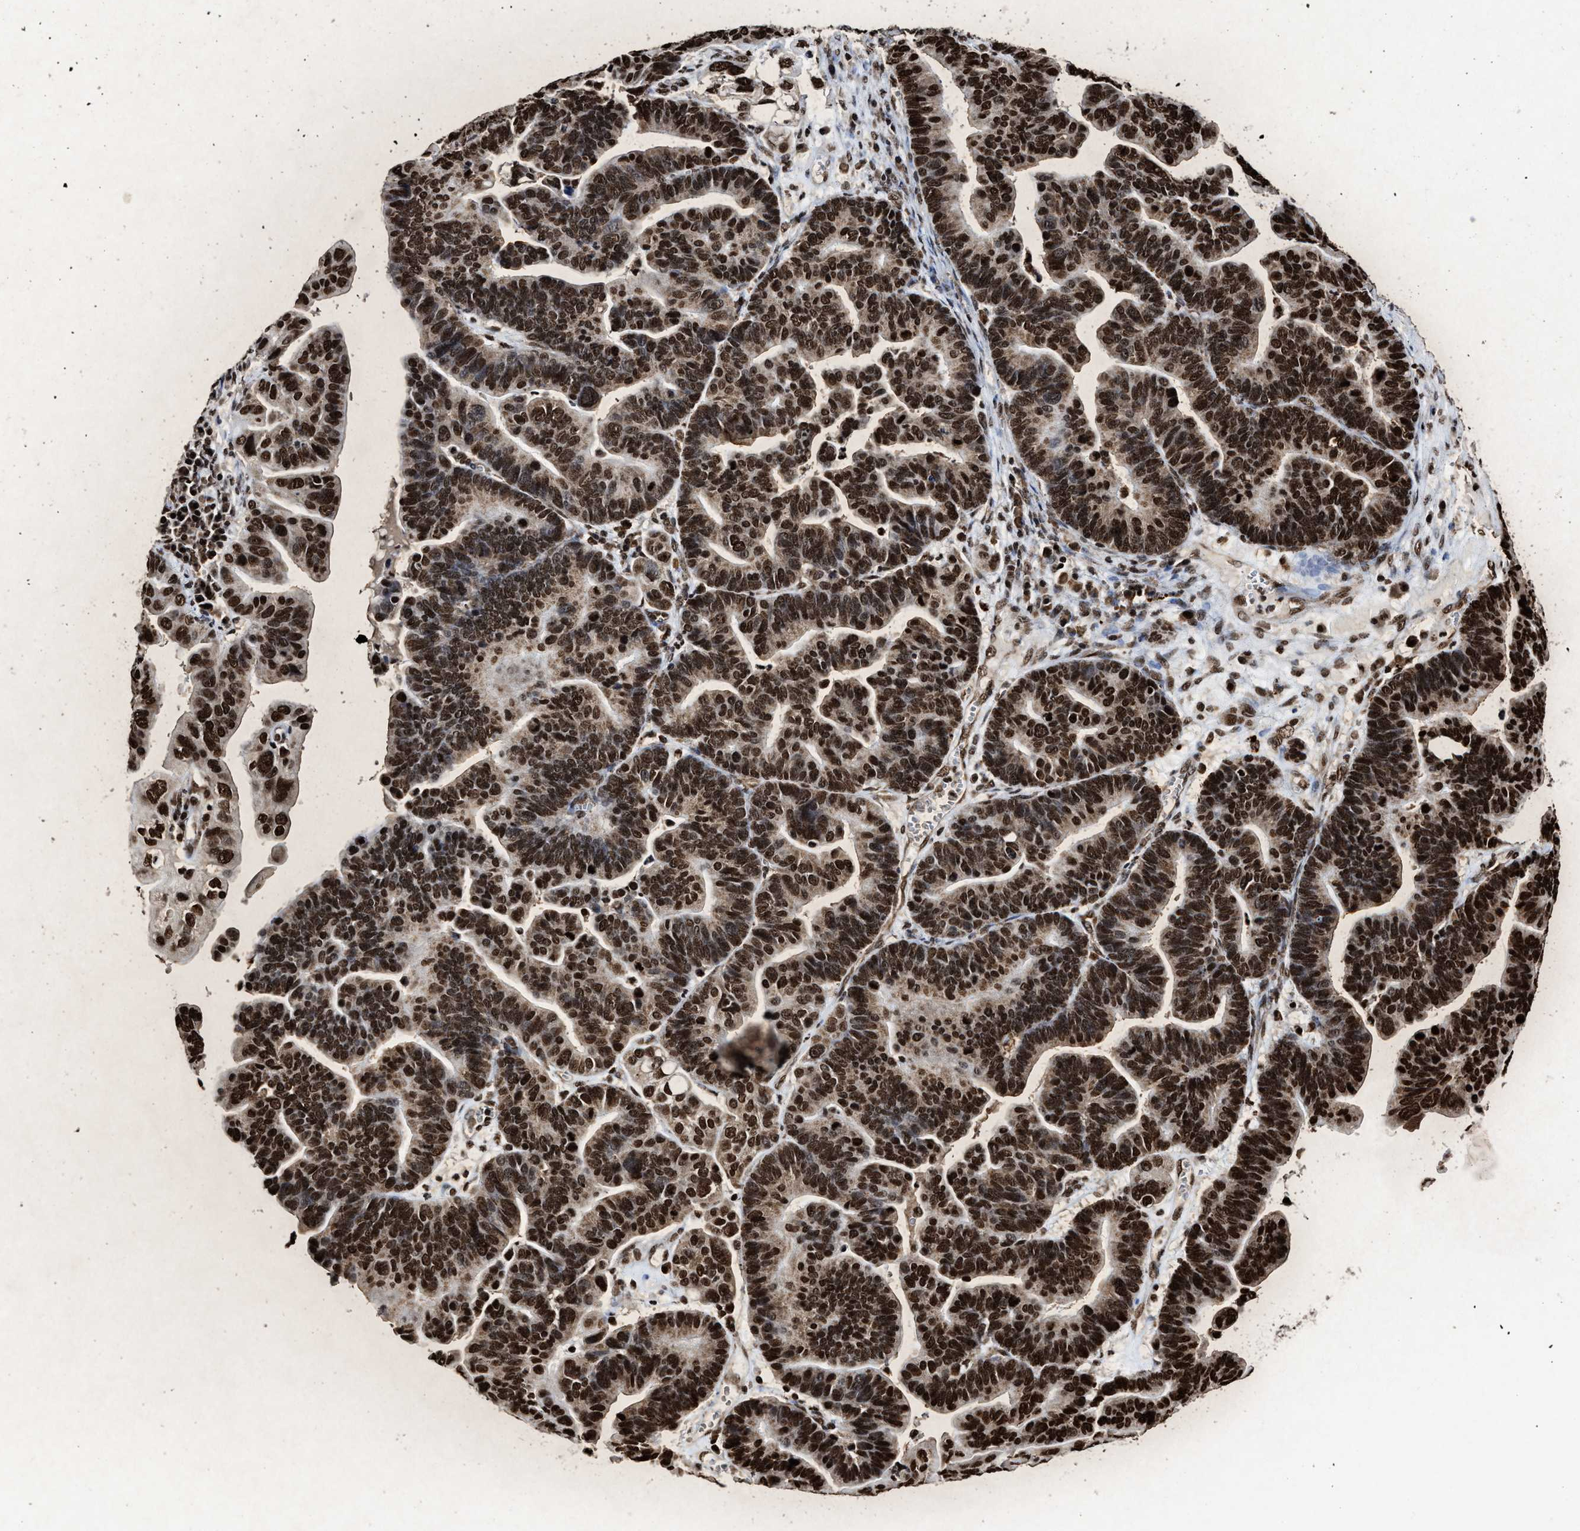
{"staining": {"intensity": "strong", "quantity": ">75%", "location": "nuclear"}, "tissue": "ovarian cancer", "cell_type": "Tumor cells", "image_type": "cancer", "snomed": [{"axis": "morphology", "description": "Cystadenocarcinoma, serous, NOS"}, {"axis": "topography", "description": "Ovary"}], "caption": "The immunohistochemical stain labels strong nuclear positivity in tumor cells of ovarian cancer (serous cystadenocarcinoma) tissue.", "gene": "ALYREF", "patient": {"sex": "female", "age": 56}}